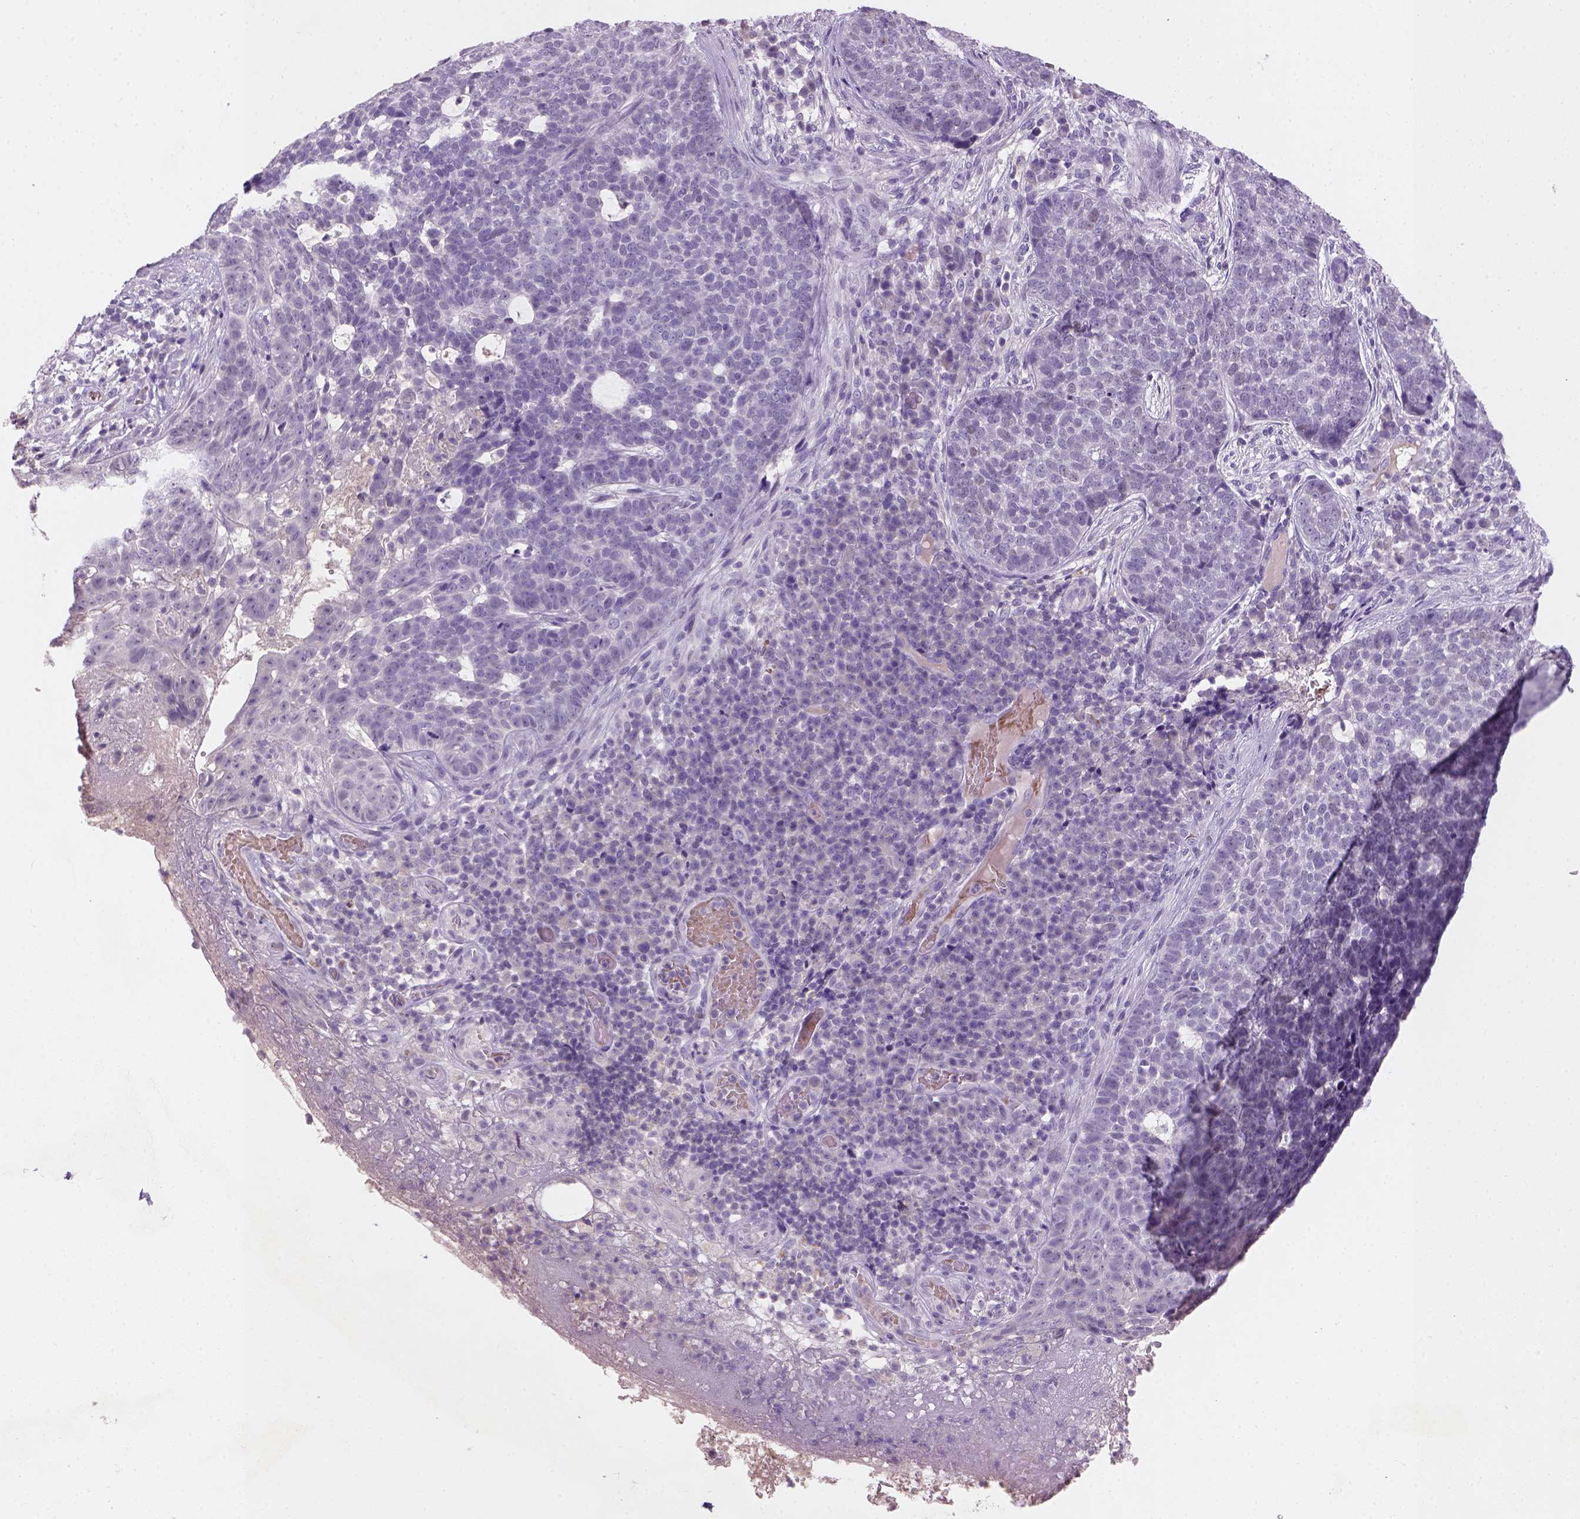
{"staining": {"intensity": "negative", "quantity": "none", "location": "none"}, "tissue": "skin cancer", "cell_type": "Tumor cells", "image_type": "cancer", "snomed": [{"axis": "morphology", "description": "Basal cell carcinoma"}, {"axis": "topography", "description": "Skin"}], "caption": "A high-resolution micrograph shows IHC staining of skin cancer, which demonstrates no significant positivity in tumor cells. (DAB (3,3'-diaminobenzidine) immunohistochemistry (IHC) with hematoxylin counter stain).", "gene": "ZMAT4", "patient": {"sex": "female", "age": 69}}